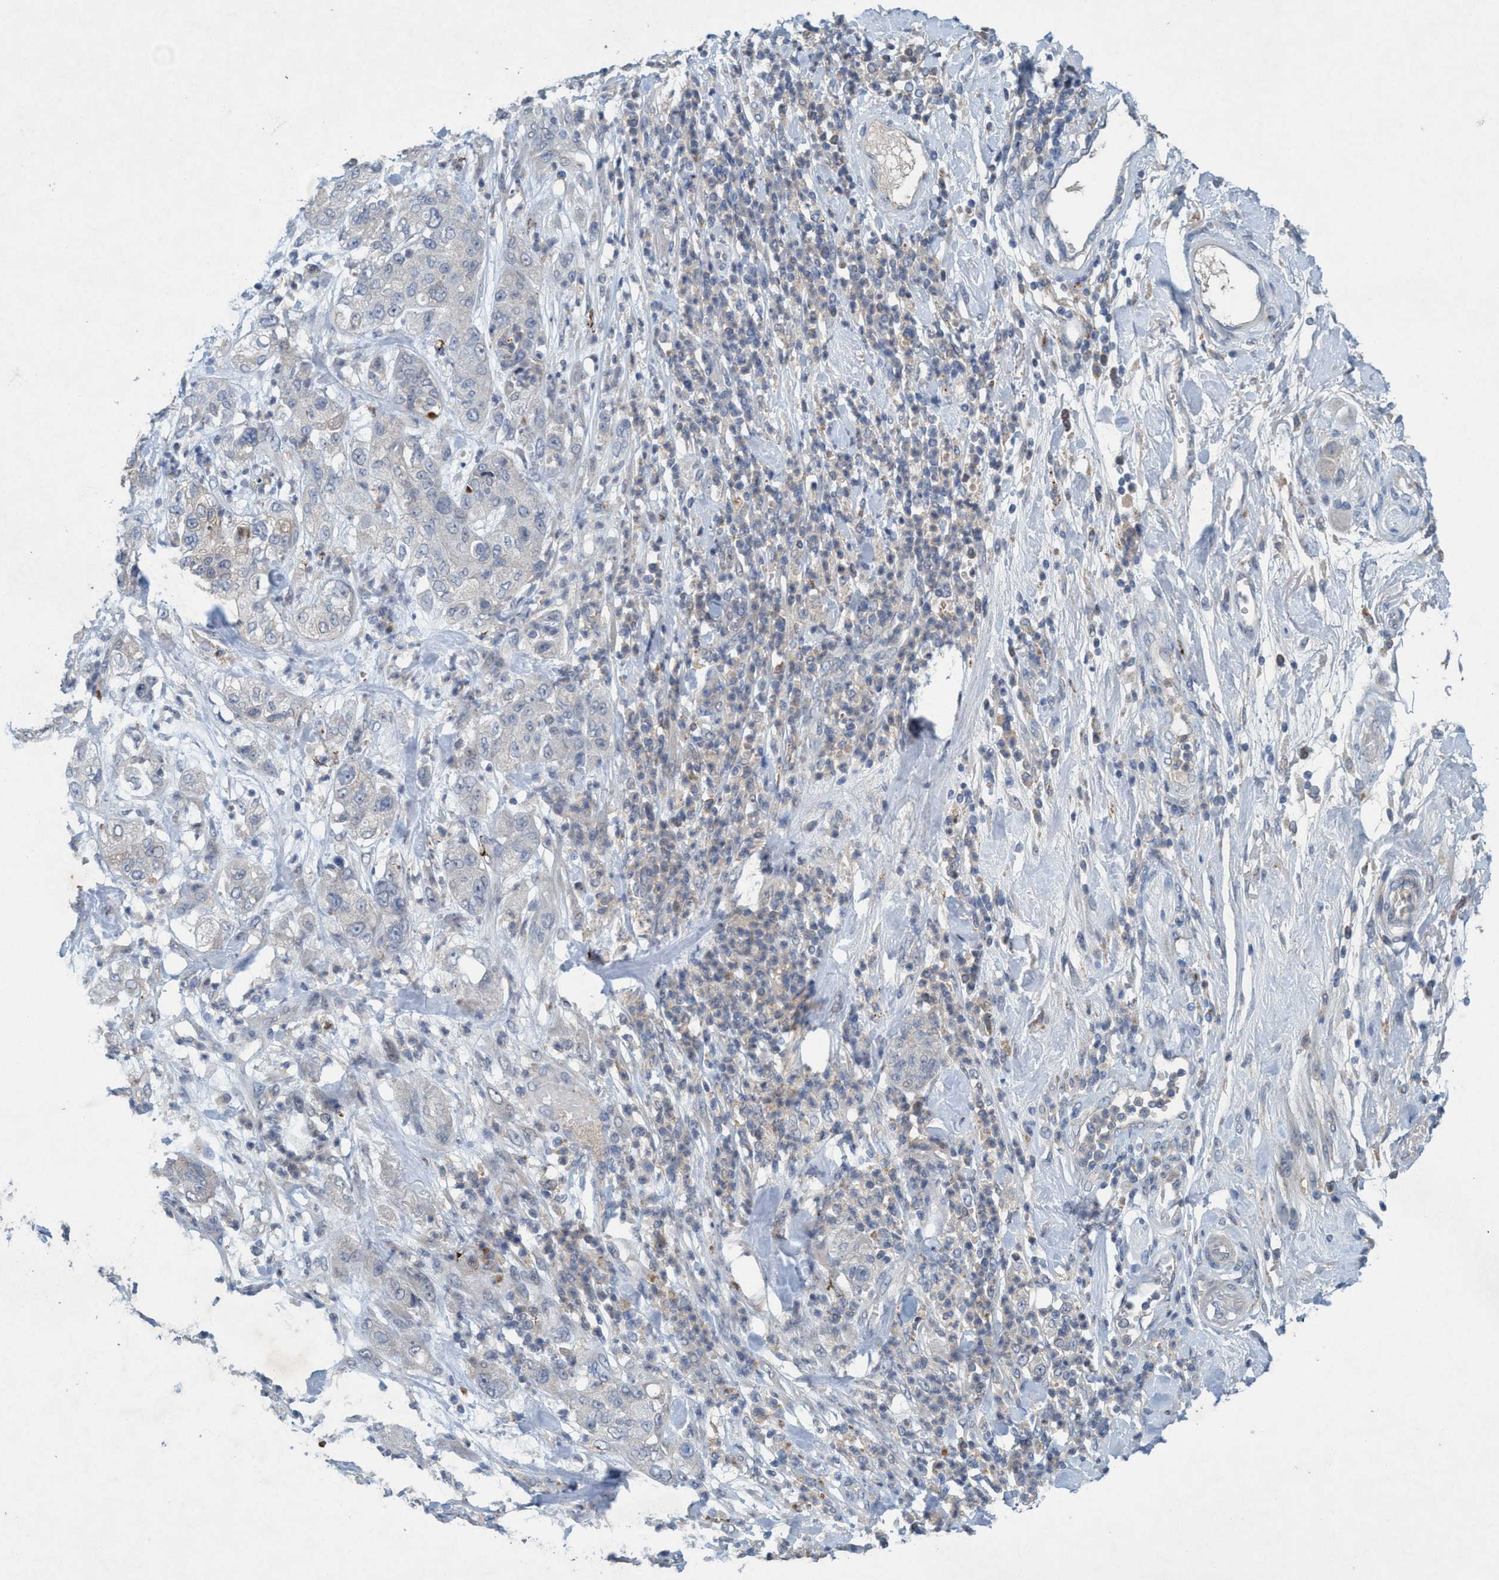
{"staining": {"intensity": "weak", "quantity": "<25%", "location": "cytoplasmic/membranous"}, "tissue": "pancreatic cancer", "cell_type": "Tumor cells", "image_type": "cancer", "snomed": [{"axis": "morphology", "description": "Adenocarcinoma, NOS"}, {"axis": "topography", "description": "Pancreas"}], "caption": "Immunohistochemistry (IHC) of pancreatic cancer reveals no expression in tumor cells.", "gene": "RNF208", "patient": {"sex": "female", "age": 78}}